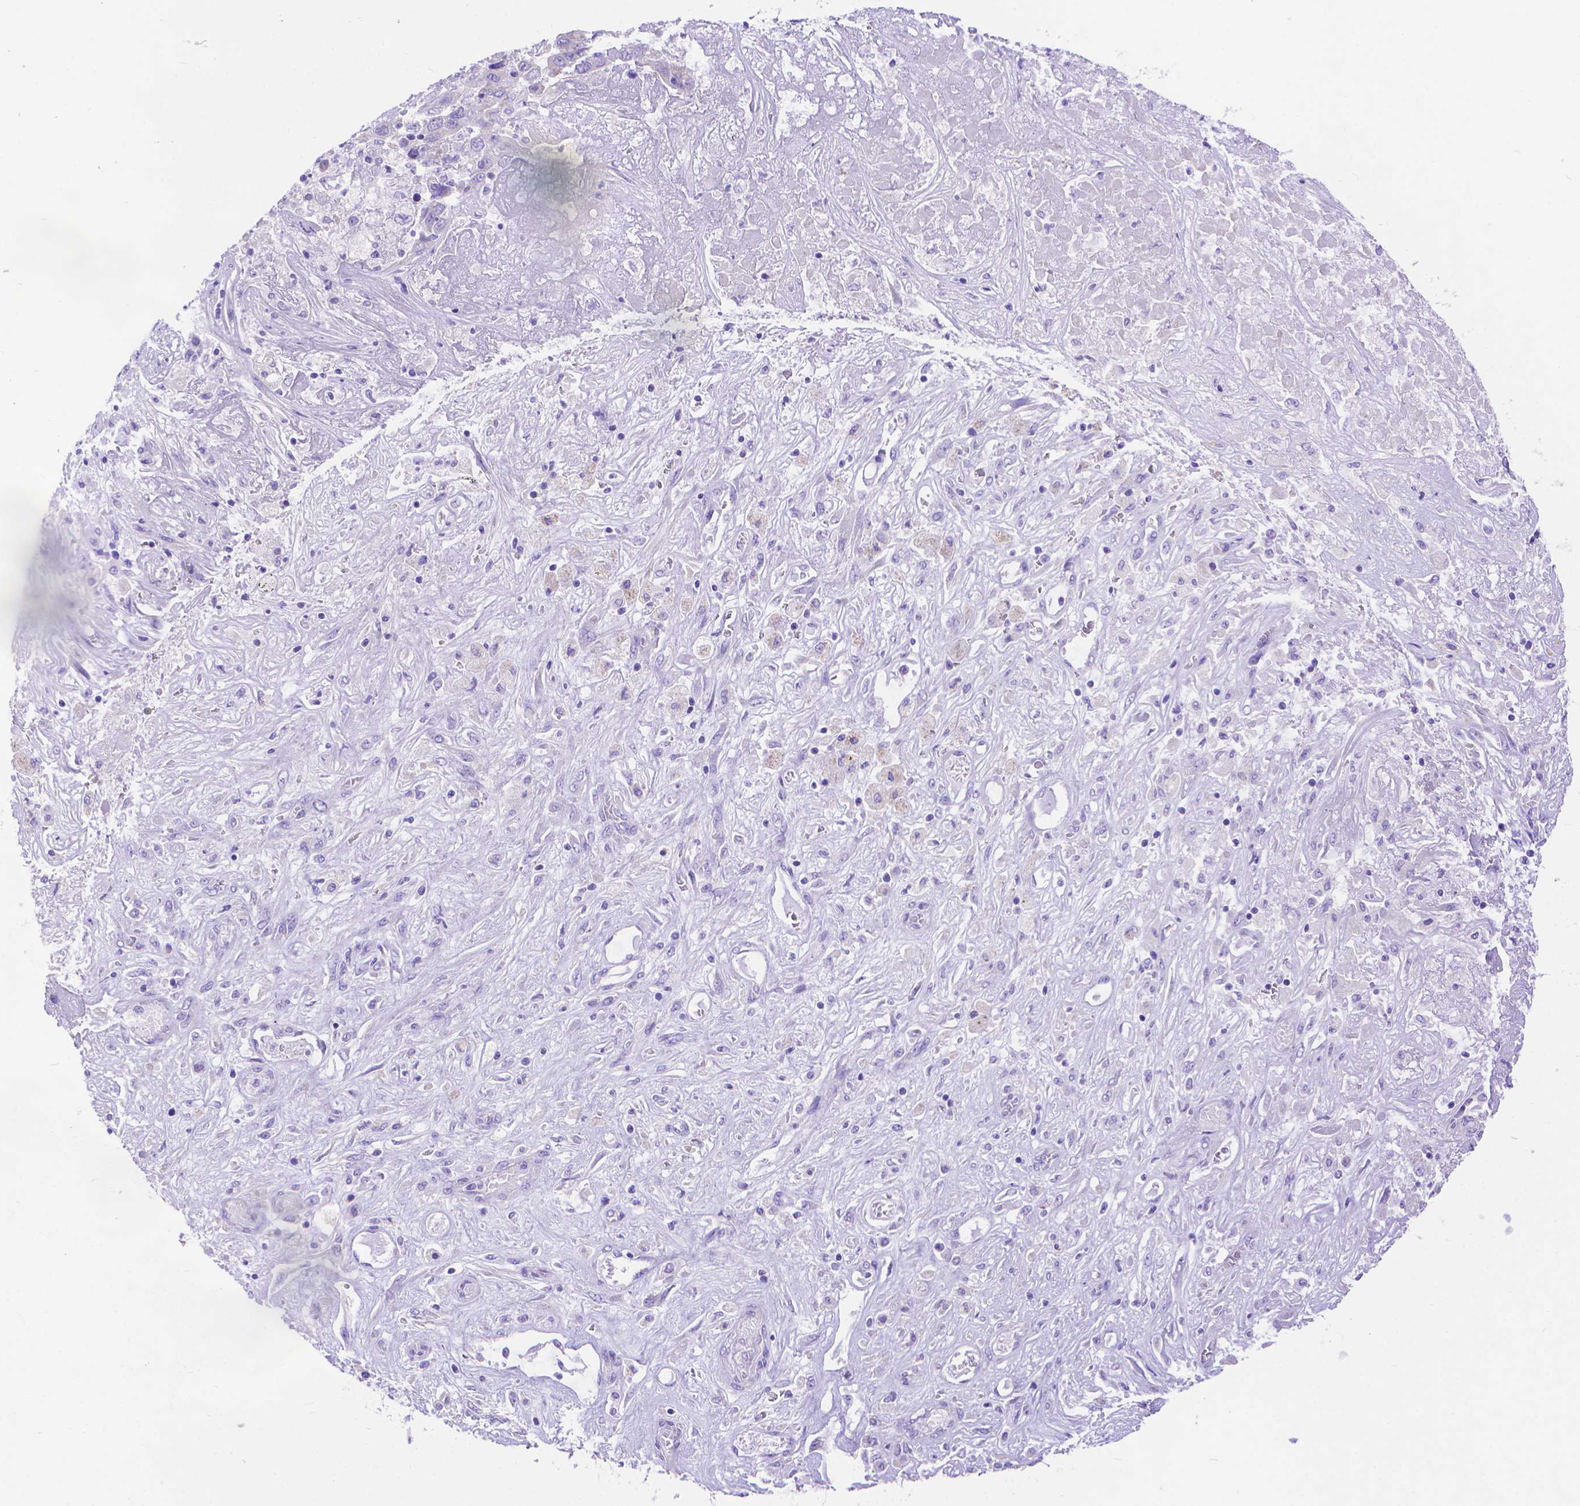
{"staining": {"intensity": "negative", "quantity": "none", "location": "none"}, "tissue": "liver cancer", "cell_type": "Tumor cells", "image_type": "cancer", "snomed": [{"axis": "morphology", "description": "Cholangiocarcinoma"}, {"axis": "topography", "description": "Liver"}], "caption": "High magnification brightfield microscopy of liver cholangiocarcinoma stained with DAB (brown) and counterstained with hematoxylin (blue): tumor cells show no significant staining.", "gene": "DHRS2", "patient": {"sex": "female", "age": 52}}